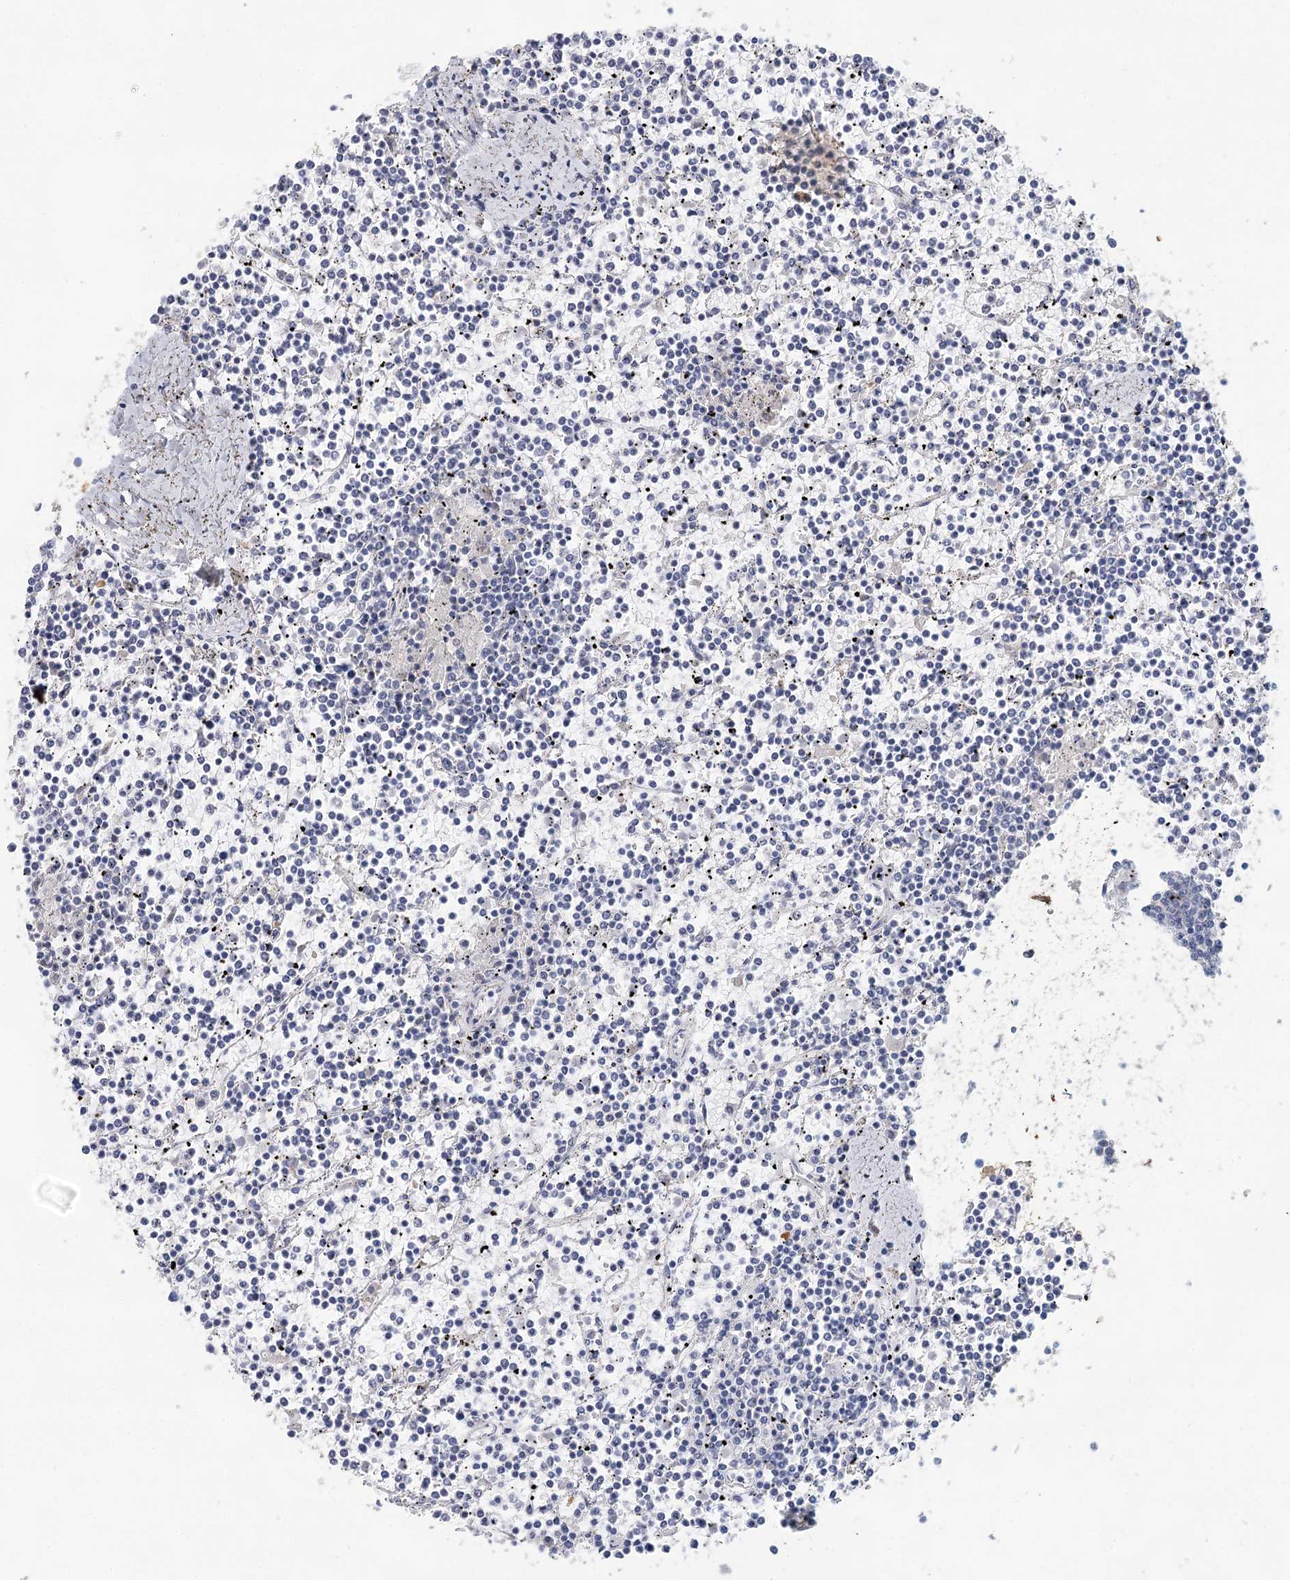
{"staining": {"intensity": "negative", "quantity": "none", "location": "none"}, "tissue": "lymphoma", "cell_type": "Tumor cells", "image_type": "cancer", "snomed": [{"axis": "morphology", "description": "Malignant lymphoma, non-Hodgkin's type, Low grade"}, {"axis": "topography", "description": "Spleen"}], "caption": "High magnification brightfield microscopy of lymphoma stained with DAB (brown) and counterstained with hematoxylin (blue): tumor cells show no significant positivity.", "gene": "SLC19A3", "patient": {"sex": "female", "age": 19}}